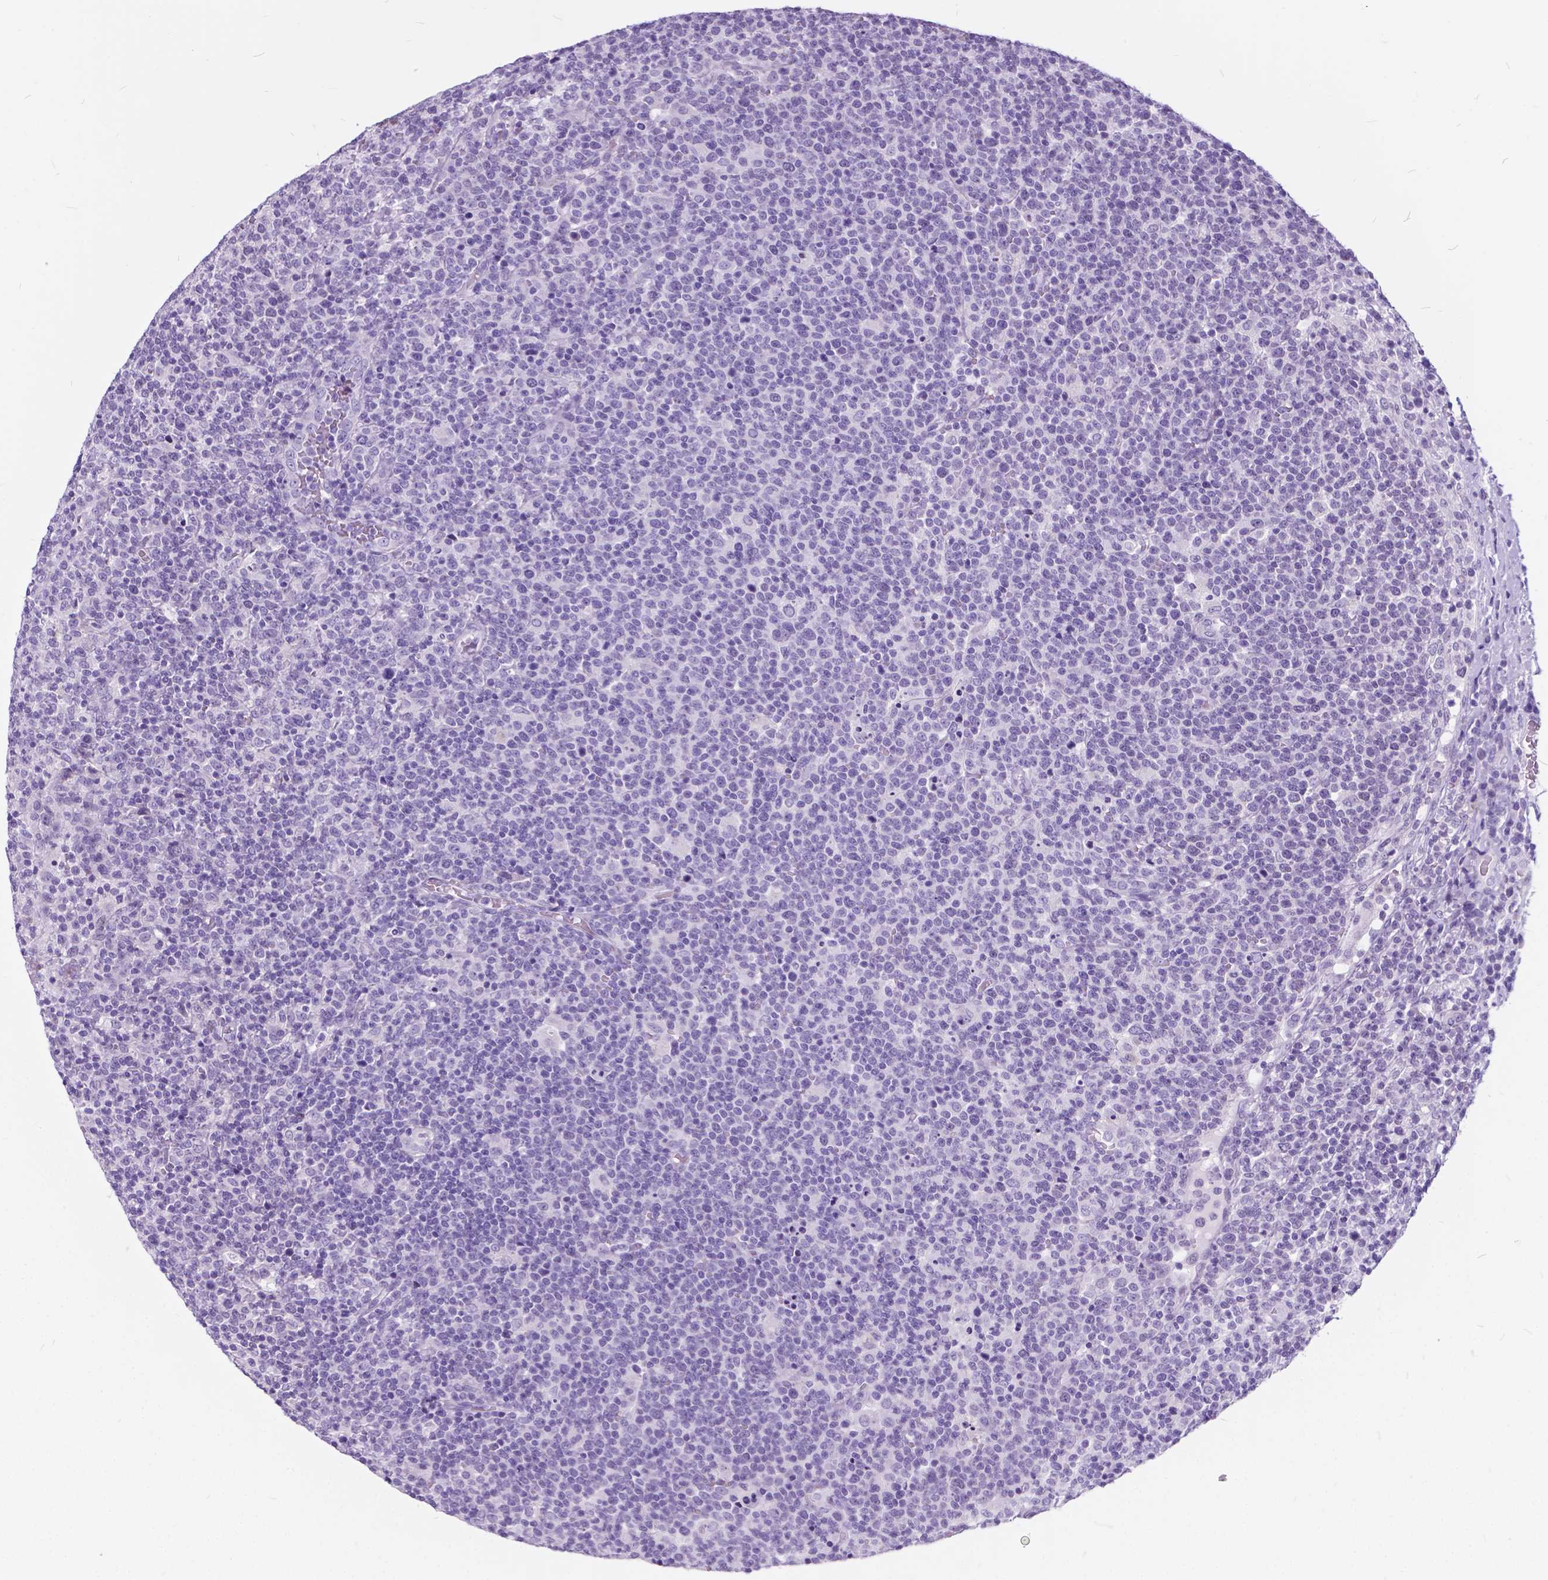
{"staining": {"intensity": "negative", "quantity": "none", "location": "none"}, "tissue": "lymphoma", "cell_type": "Tumor cells", "image_type": "cancer", "snomed": [{"axis": "morphology", "description": "Malignant lymphoma, non-Hodgkin's type, High grade"}, {"axis": "topography", "description": "Lymph node"}], "caption": "Tumor cells are negative for protein expression in human lymphoma.", "gene": "BSND", "patient": {"sex": "male", "age": 61}}